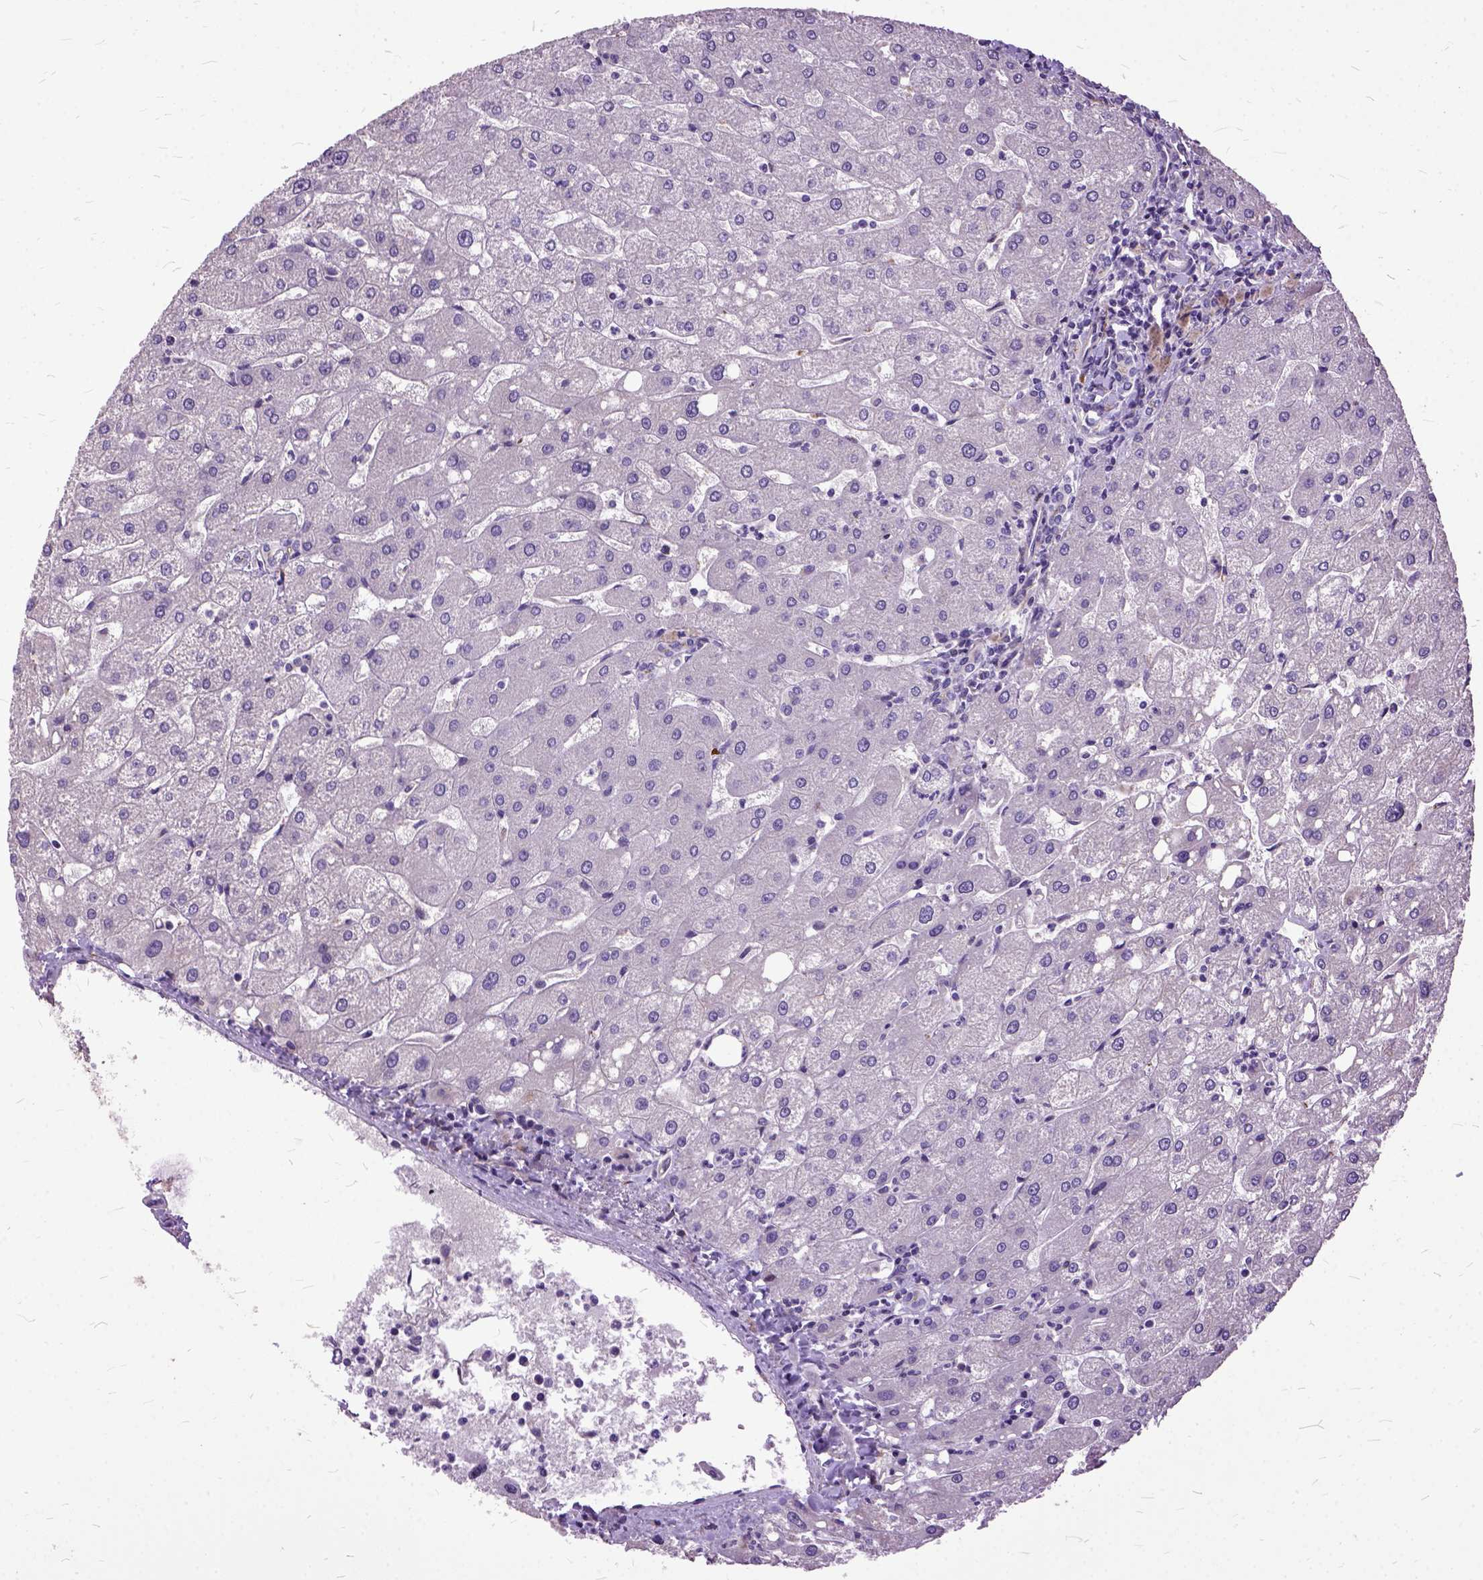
{"staining": {"intensity": "negative", "quantity": "none", "location": "none"}, "tissue": "liver", "cell_type": "Cholangiocytes", "image_type": "normal", "snomed": [{"axis": "morphology", "description": "Normal tissue, NOS"}, {"axis": "topography", "description": "Liver"}], "caption": "IHC photomicrograph of benign human liver stained for a protein (brown), which exhibits no staining in cholangiocytes.", "gene": "AREG", "patient": {"sex": "male", "age": 67}}